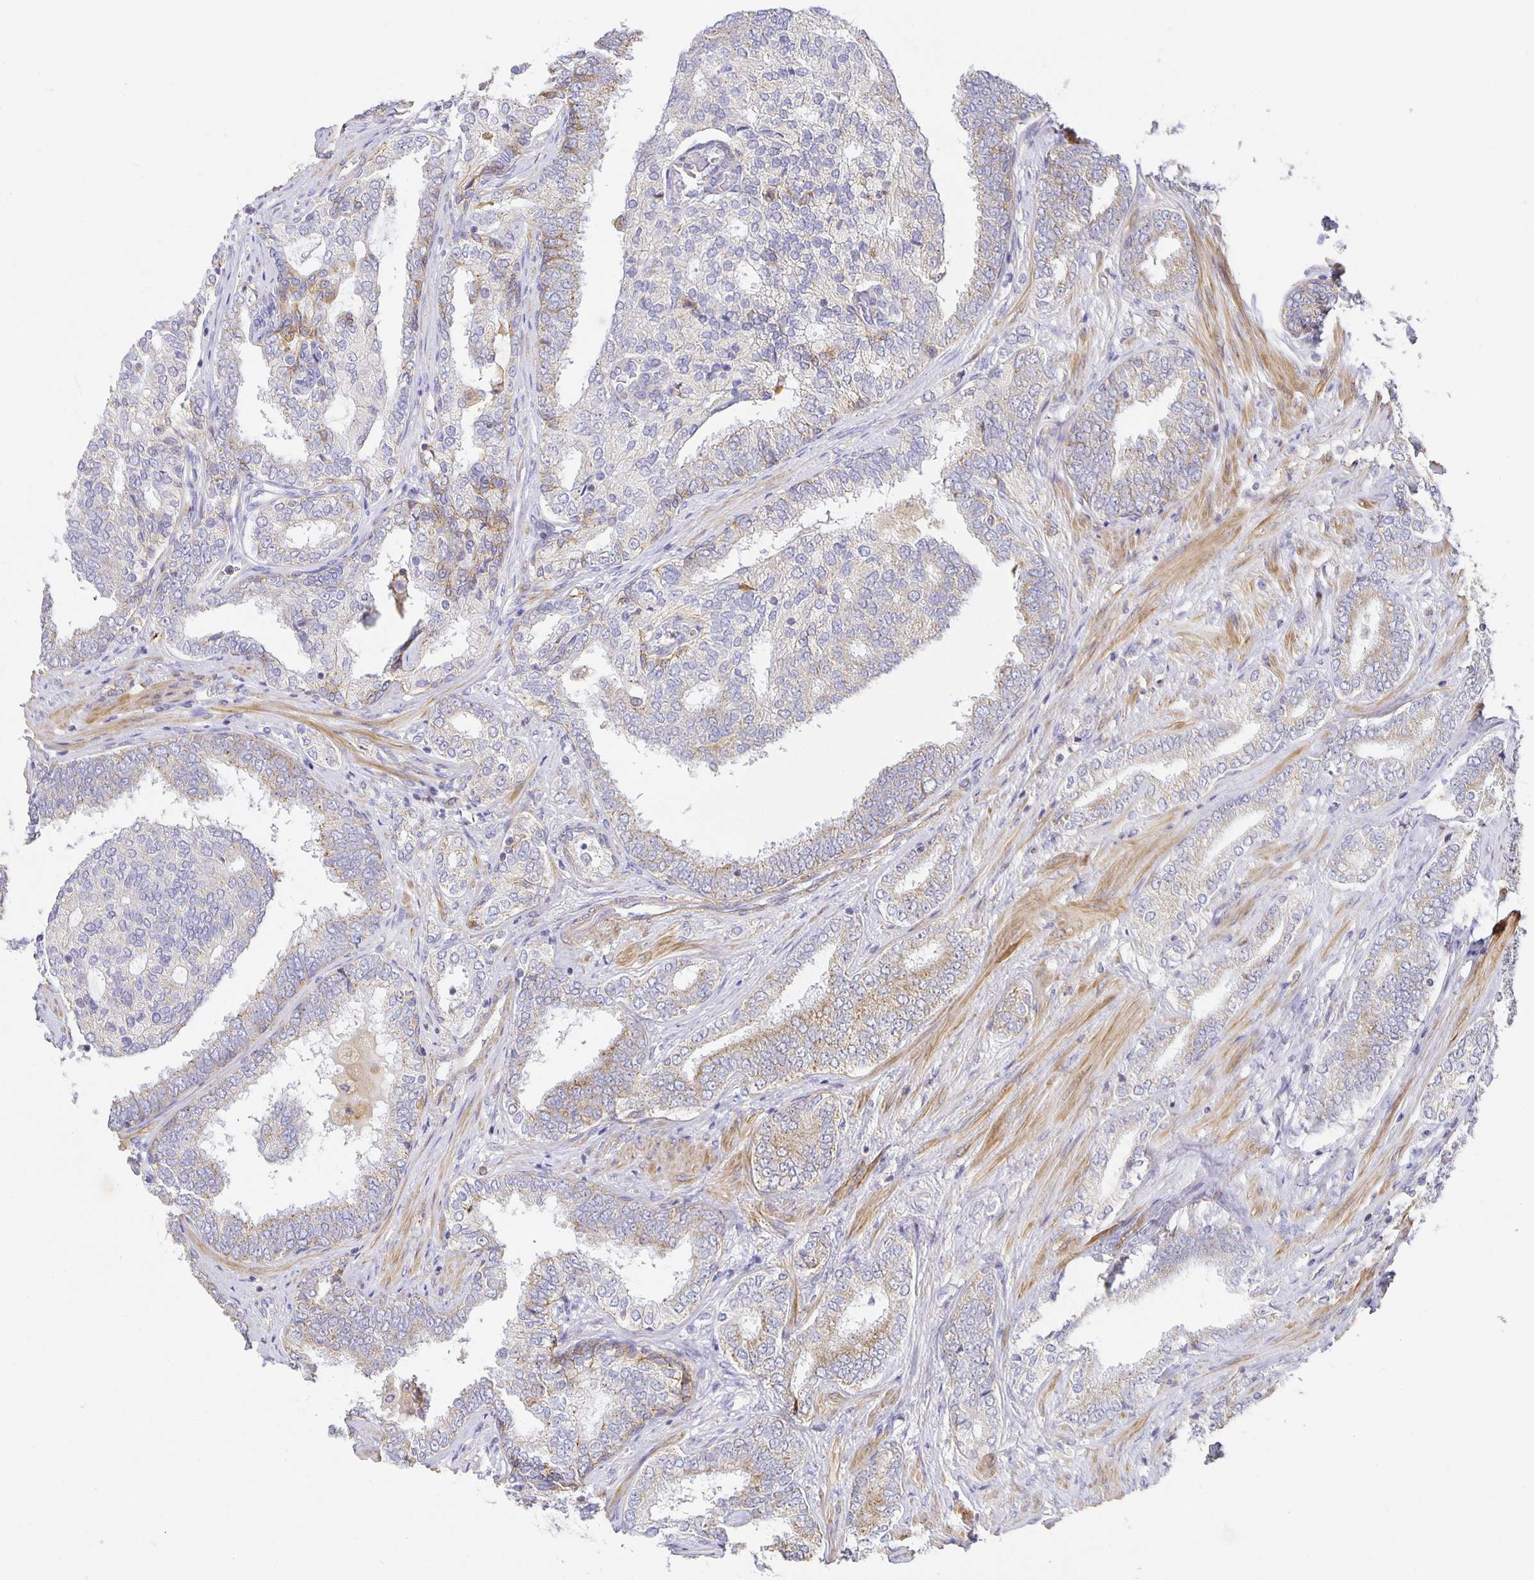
{"staining": {"intensity": "weak", "quantity": "25%-75%", "location": "cytoplasmic/membranous"}, "tissue": "prostate cancer", "cell_type": "Tumor cells", "image_type": "cancer", "snomed": [{"axis": "morphology", "description": "Adenocarcinoma, High grade"}, {"axis": "topography", "description": "Prostate"}], "caption": "Prostate adenocarcinoma (high-grade) stained with DAB (3,3'-diaminobenzidine) IHC exhibits low levels of weak cytoplasmic/membranous expression in about 25%-75% of tumor cells.", "gene": "FLRT3", "patient": {"sex": "male", "age": 72}}